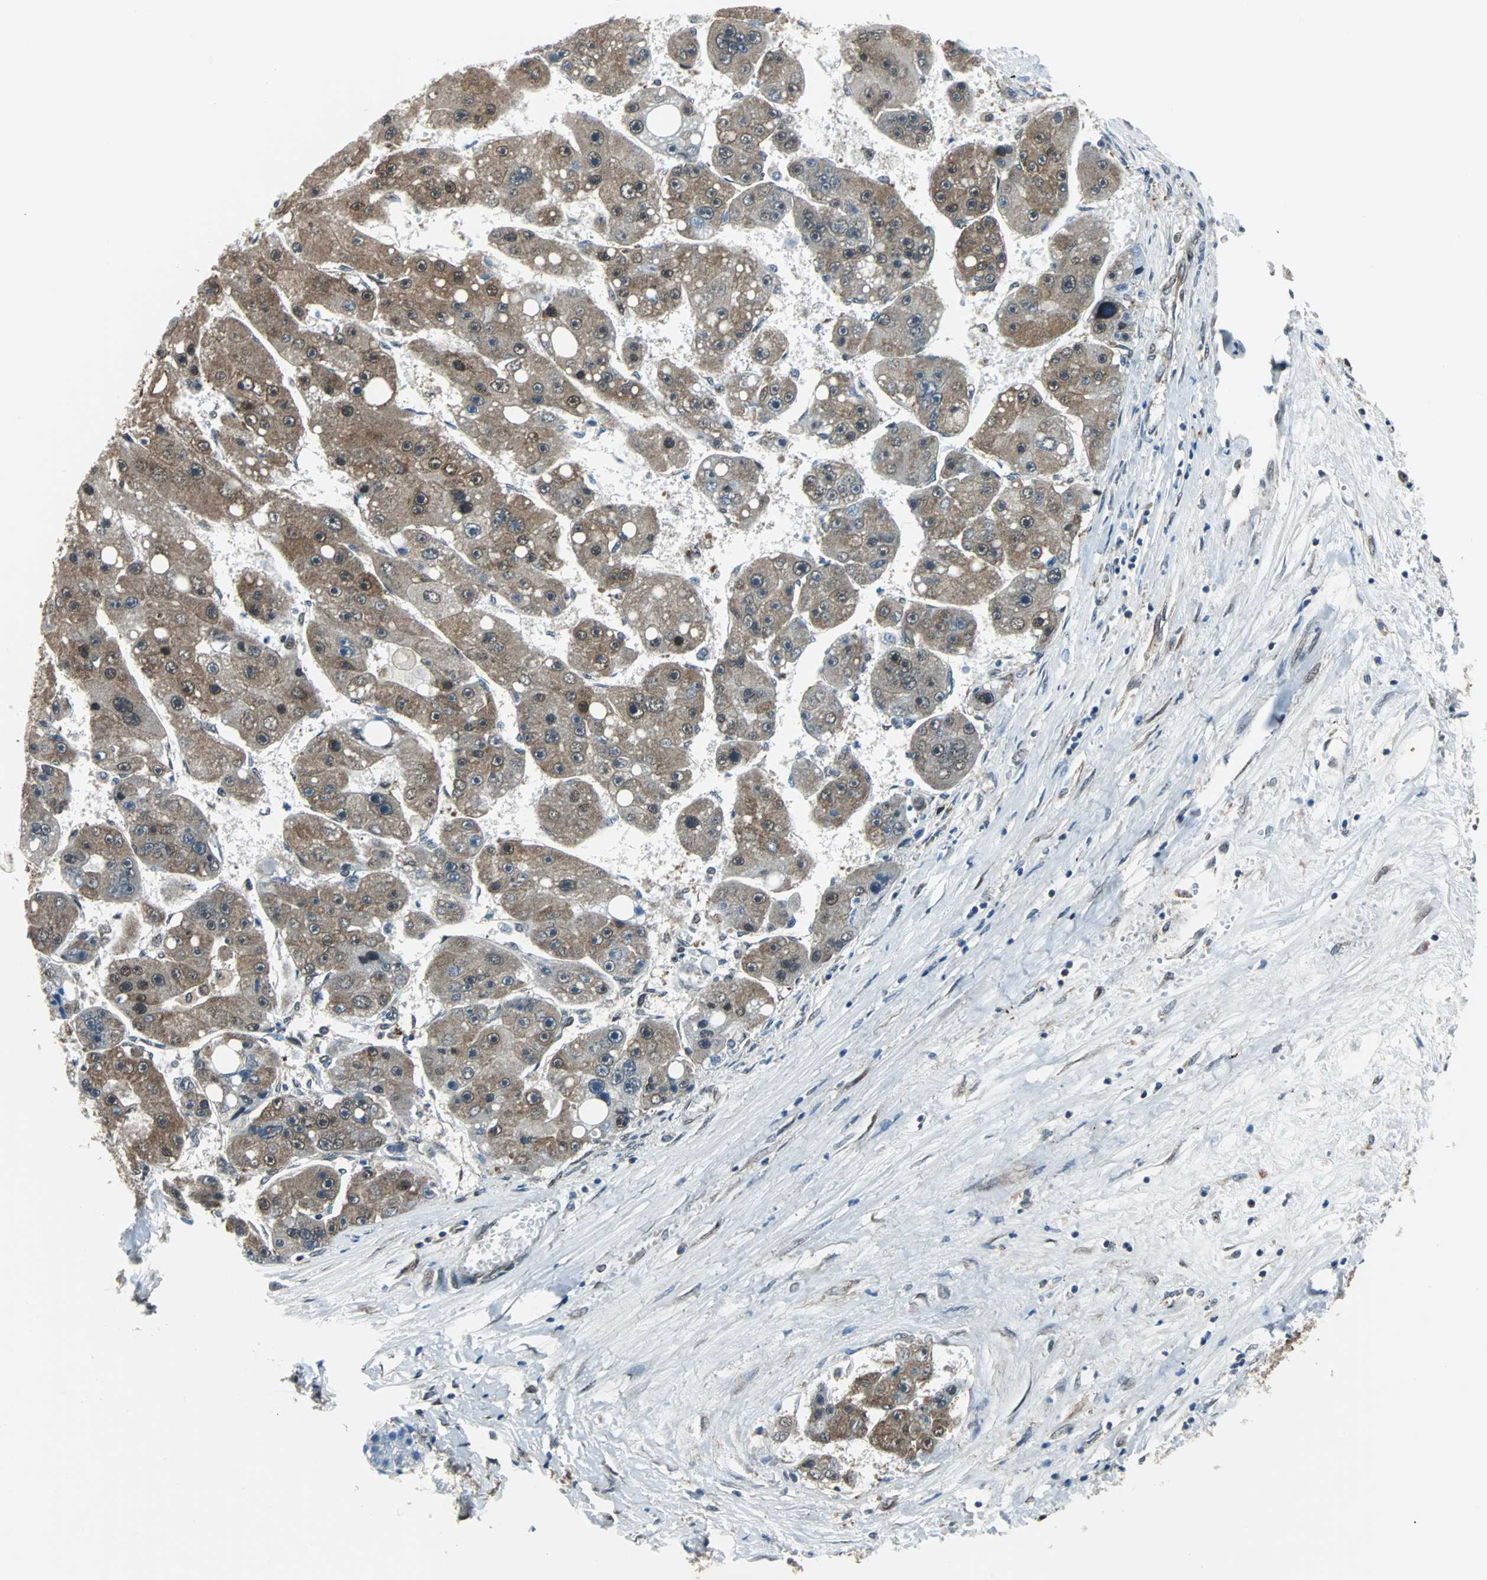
{"staining": {"intensity": "moderate", "quantity": ">75%", "location": "cytoplasmic/membranous,nuclear"}, "tissue": "liver cancer", "cell_type": "Tumor cells", "image_type": "cancer", "snomed": [{"axis": "morphology", "description": "Carcinoma, Hepatocellular, NOS"}, {"axis": "topography", "description": "Liver"}], "caption": "Protein staining exhibits moderate cytoplasmic/membranous and nuclear expression in approximately >75% of tumor cells in liver cancer (hepatocellular carcinoma).", "gene": "VCP", "patient": {"sex": "female", "age": 61}}